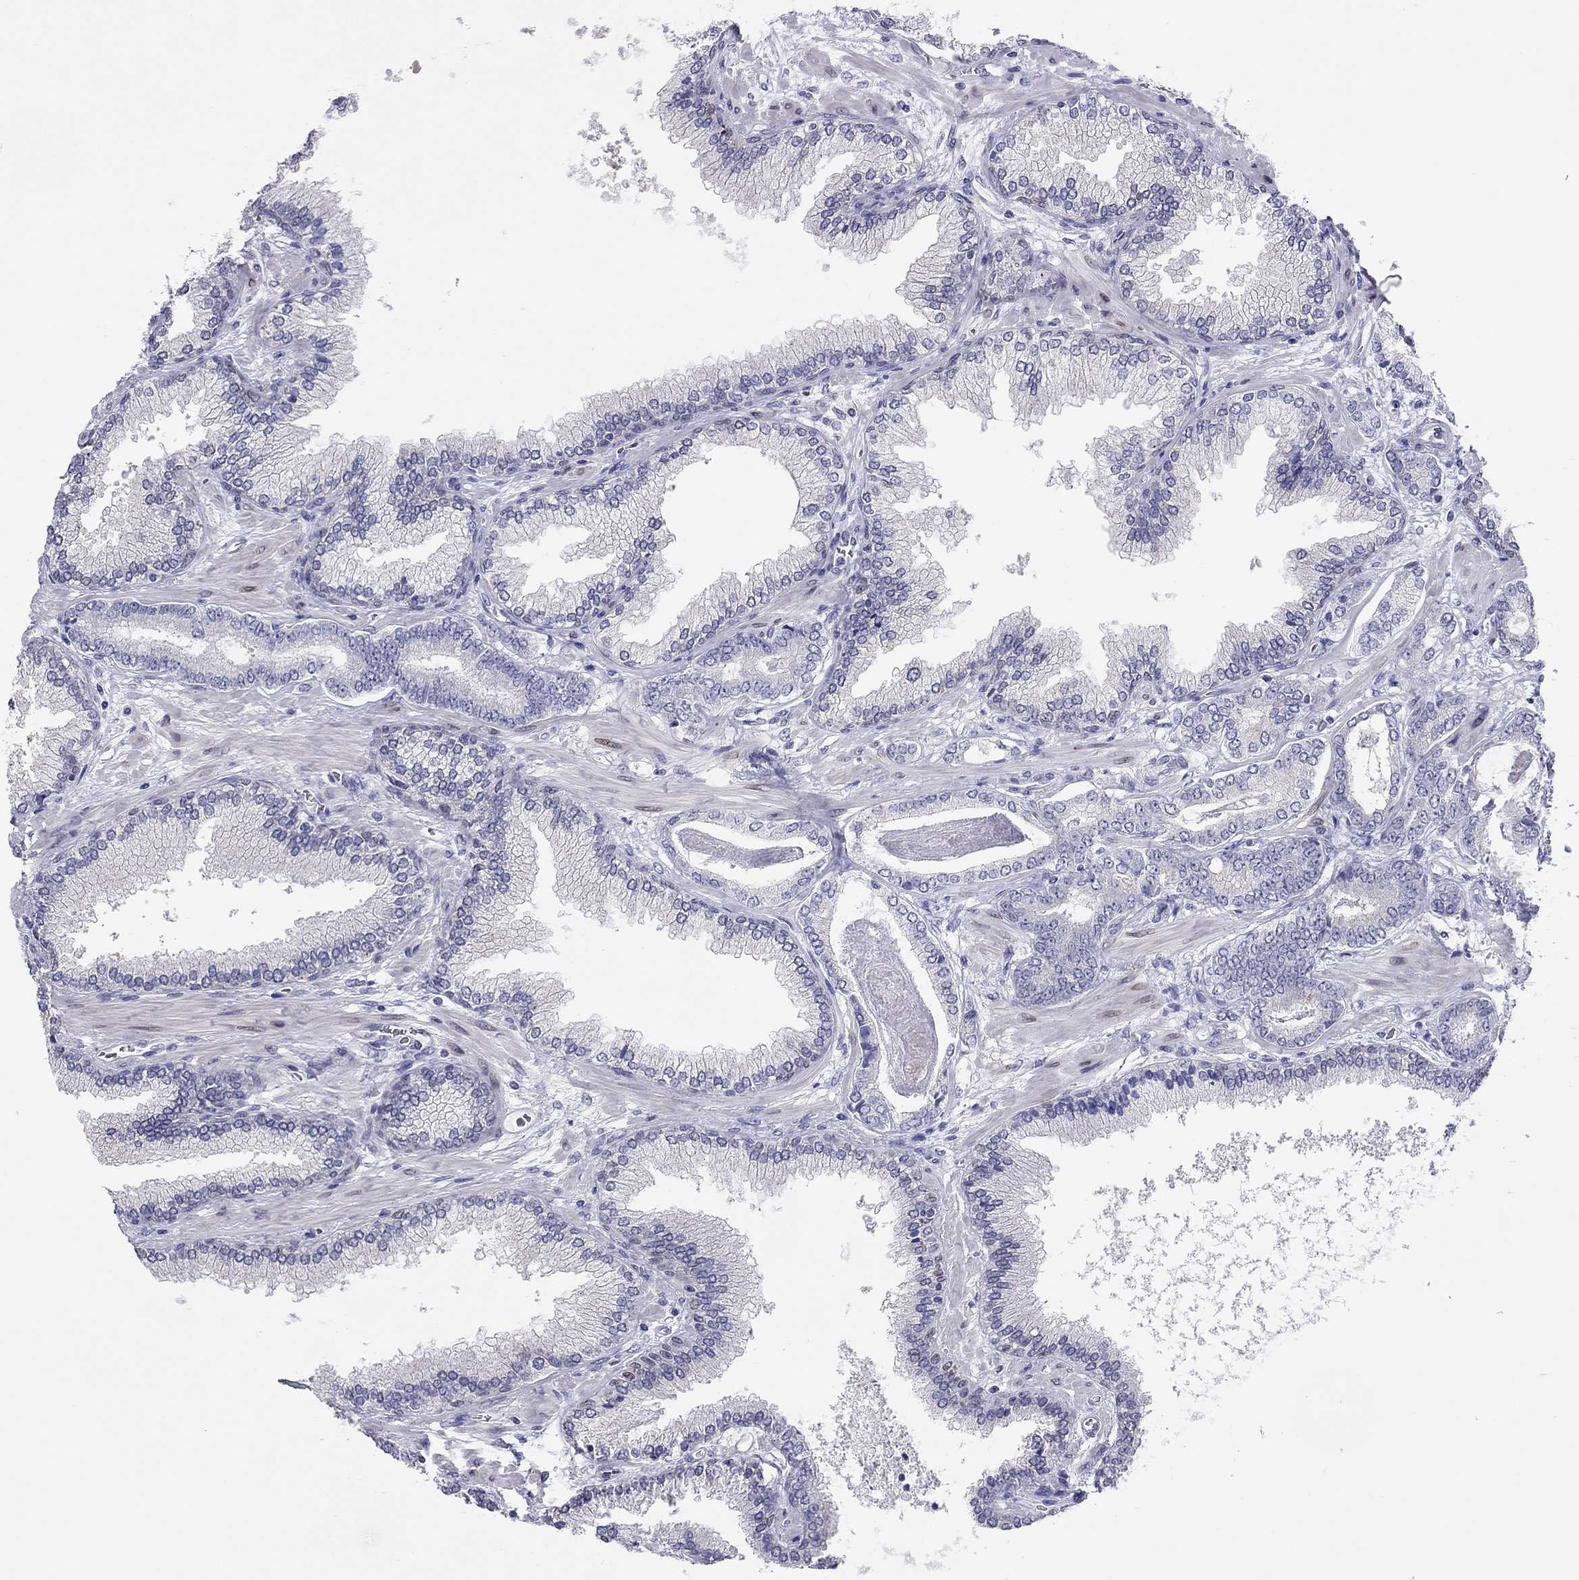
{"staining": {"intensity": "weak", "quantity": "<25%", "location": "cytoplasmic/membranous"}, "tissue": "prostate cancer", "cell_type": "Tumor cells", "image_type": "cancer", "snomed": [{"axis": "morphology", "description": "Adenocarcinoma, Low grade"}, {"axis": "topography", "description": "Prostate"}], "caption": "Immunohistochemistry (IHC) histopathology image of human low-grade adenocarcinoma (prostate) stained for a protein (brown), which demonstrates no positivity in tumor cells.", "gene": "ARMC12", "patient": {"sex": "male", "age": 69}}